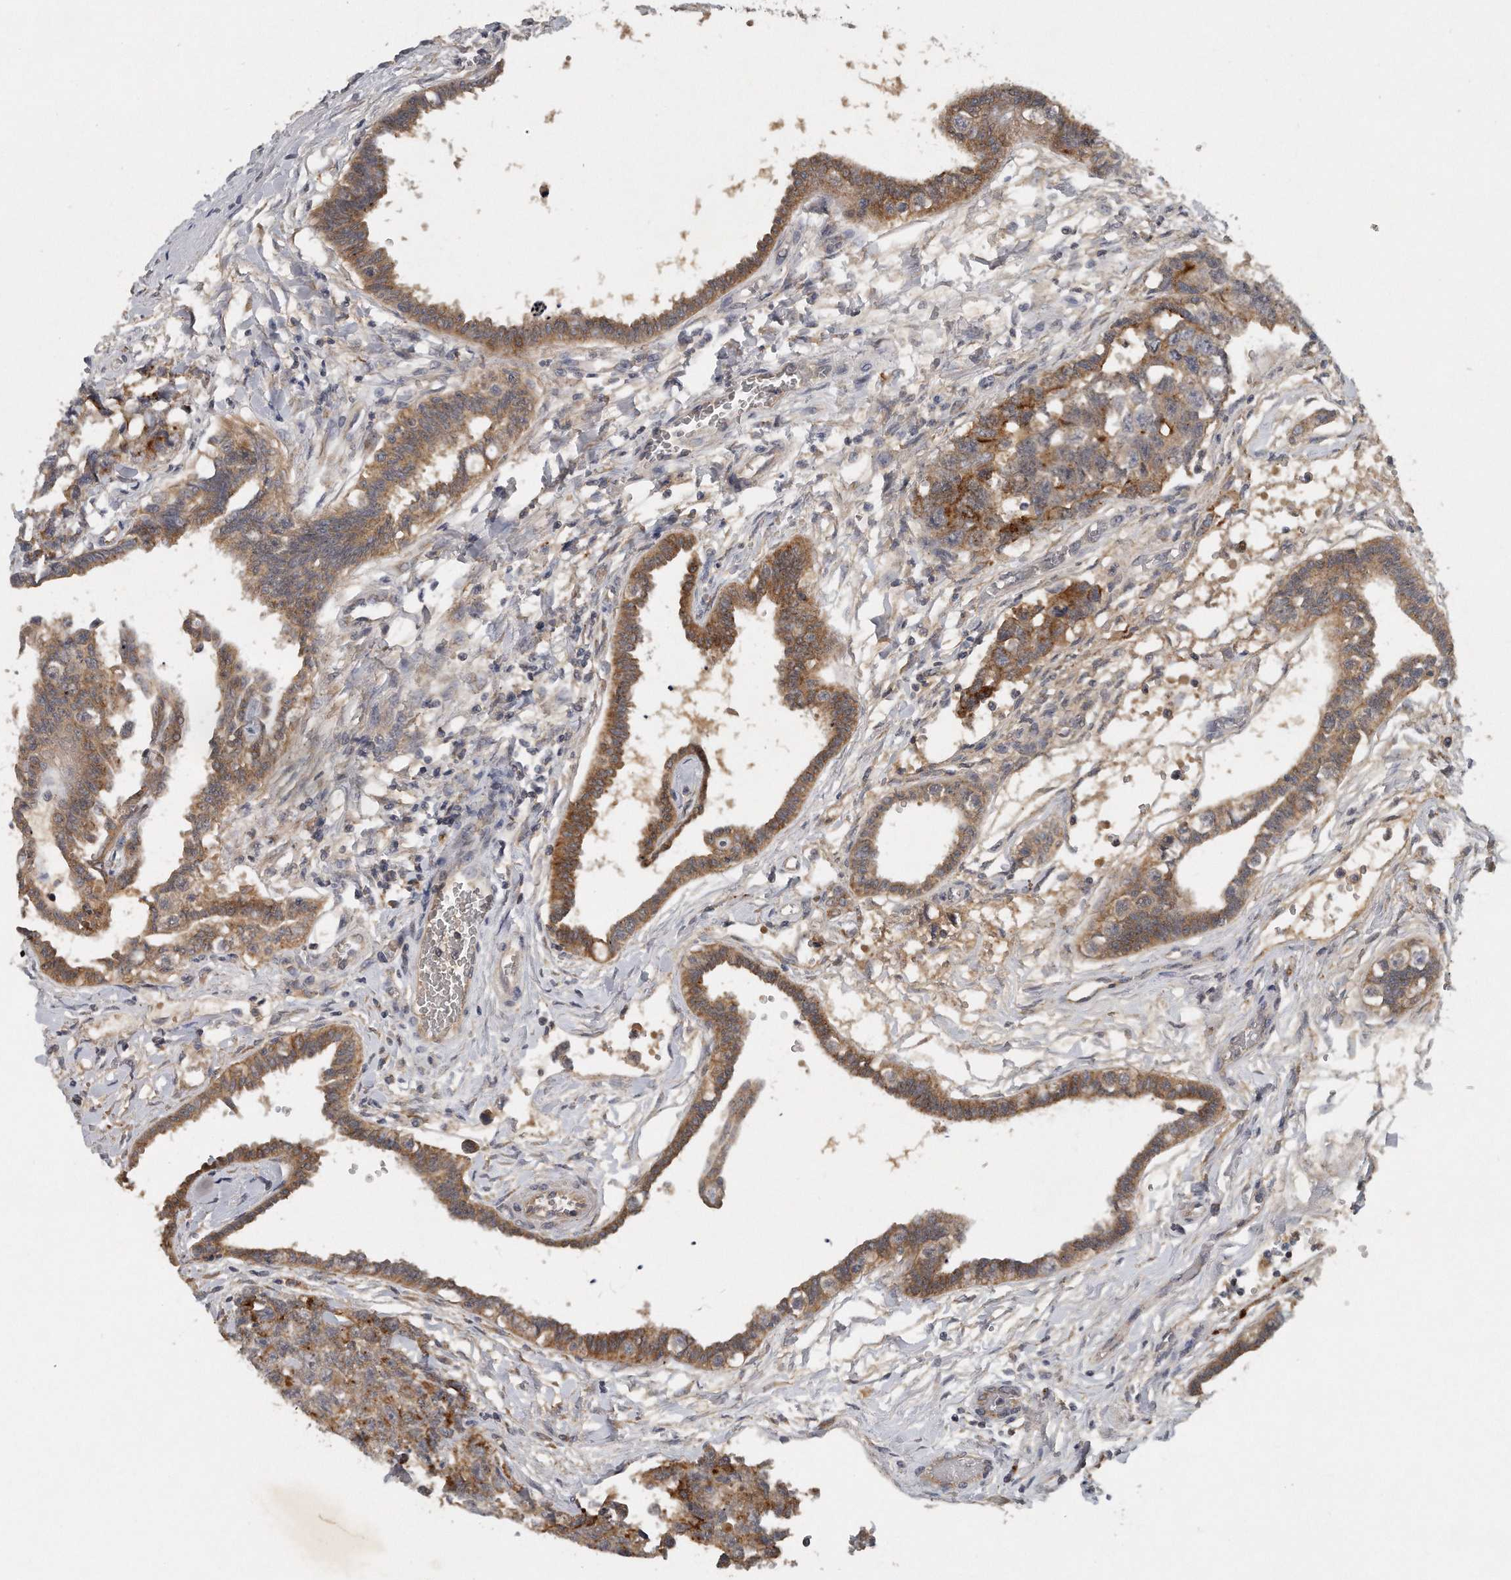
{"staining": {"intensity": "moderate", "quantity": ">75%", "location": "cytoplasmic/membranous"}, "tissue": "testis cancer", "cell_type": "Tumor cells", "image_type": "cancer", "snomed": [{"axis": "morphology", "description": "Carcinoma, Embryonal, NOS"}, {"axis": "topography", "description": "Testis"}], "caption": "Brown immunohistochemical staining in human embryonal carcinoma (testis) shows moderate cytoplasmic/membranous positivity in about >75% of tumor cells.", "gene": "TRAPPC14", "patient": {"sex": "male", "age": 31}}